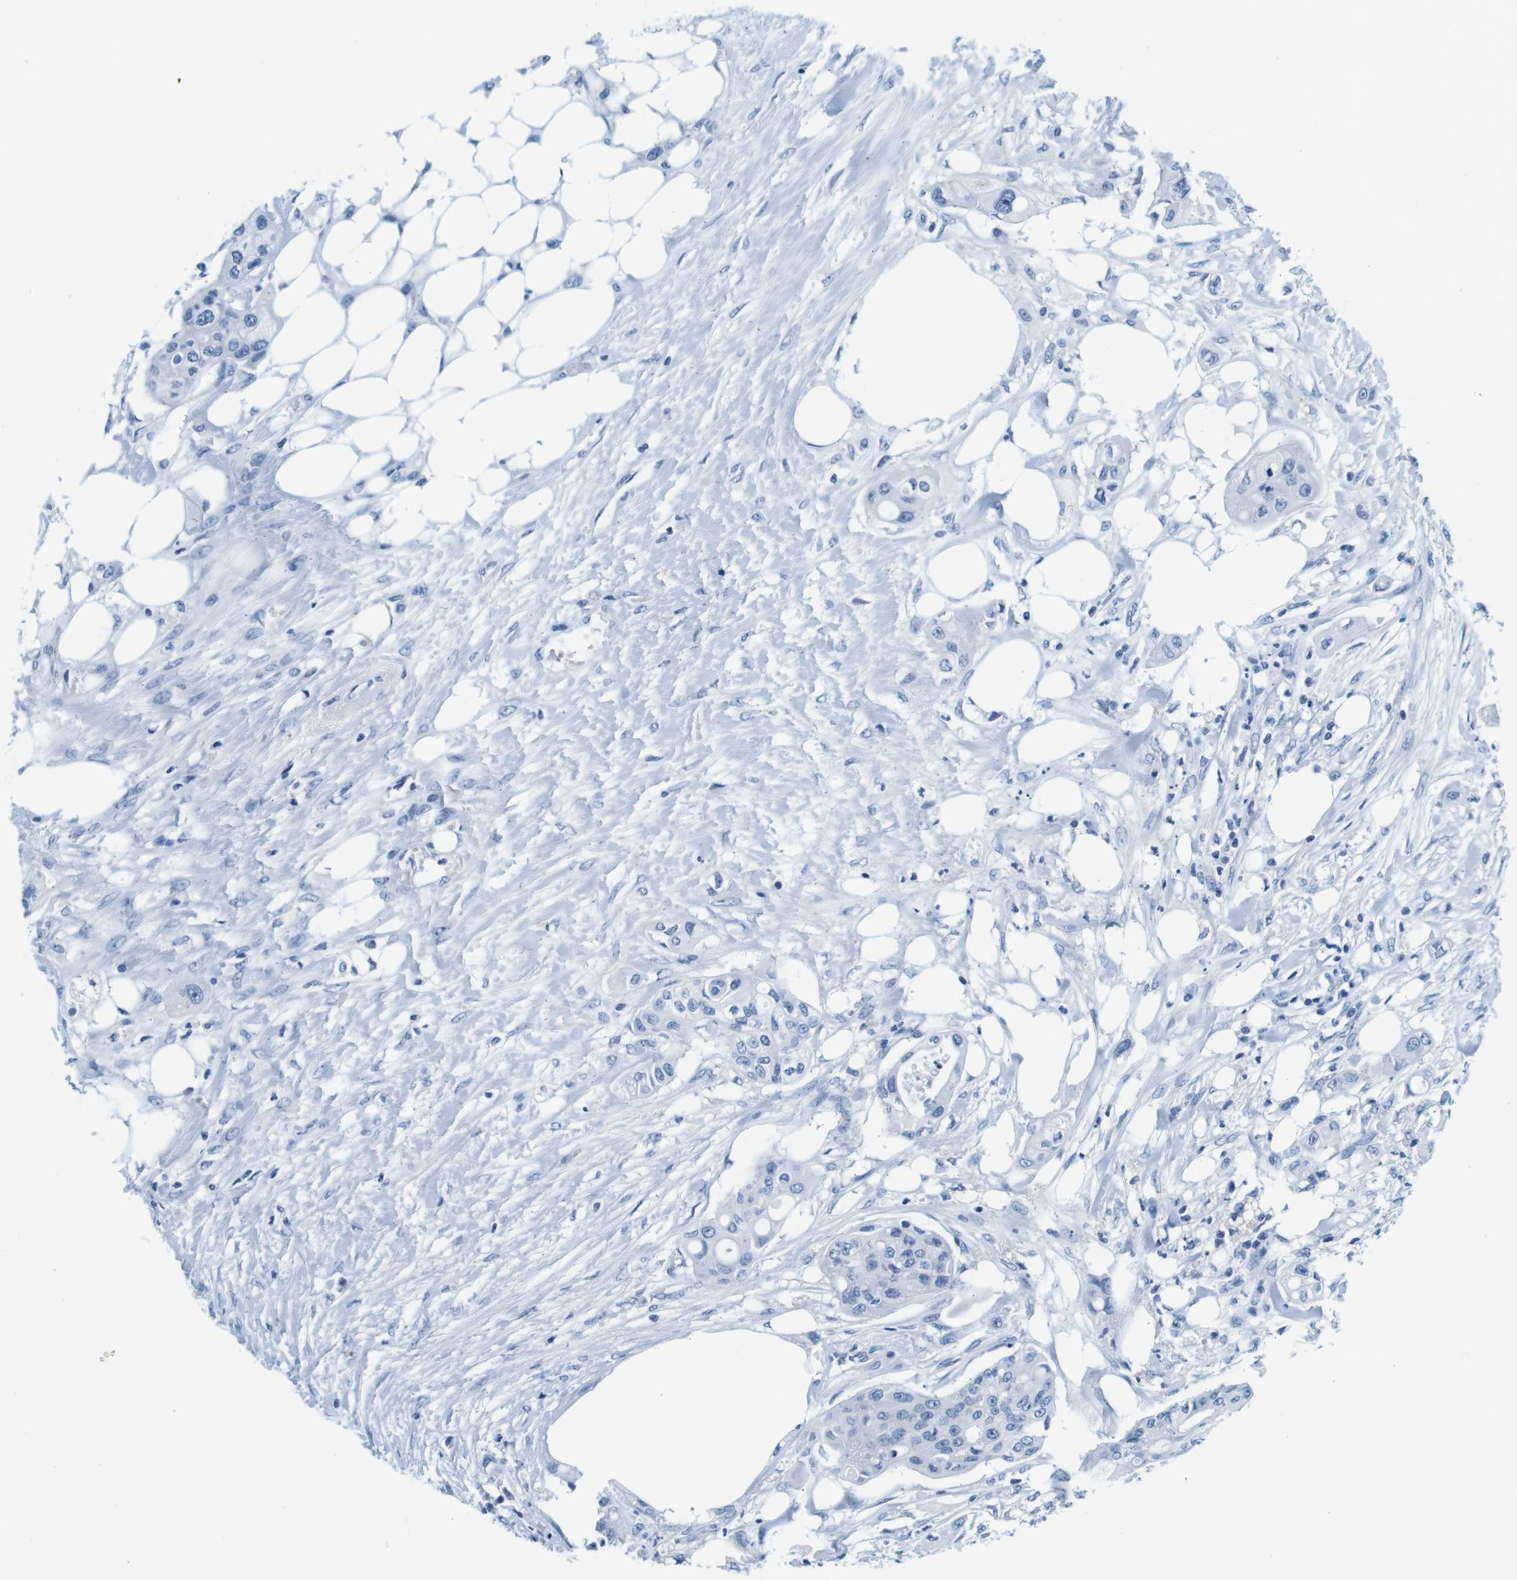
{"staining": {"intensity": "negative", "quantity": "none", "location": "none"}, "tissue": "colorectal cancer", "cell_type": "Tumor cells", "image_type": "cancer", "snomed": [{"axis": "morphology", "description": "Adenocarcinoma, NOS"}, {"axis": "topography", "description": "Colon"}], "caption": "Protein analysis of colorectal cancer (adenocarcinoma) reveals no significant staining in tumor cells. The staining is performed using DAB (3,3'-diaminobenzidine) brown chromogen with nuclei counter-stained in using hematoxylin.", "gene": "EIF2B5", "patient": {"sex": "female", "age": 57}}